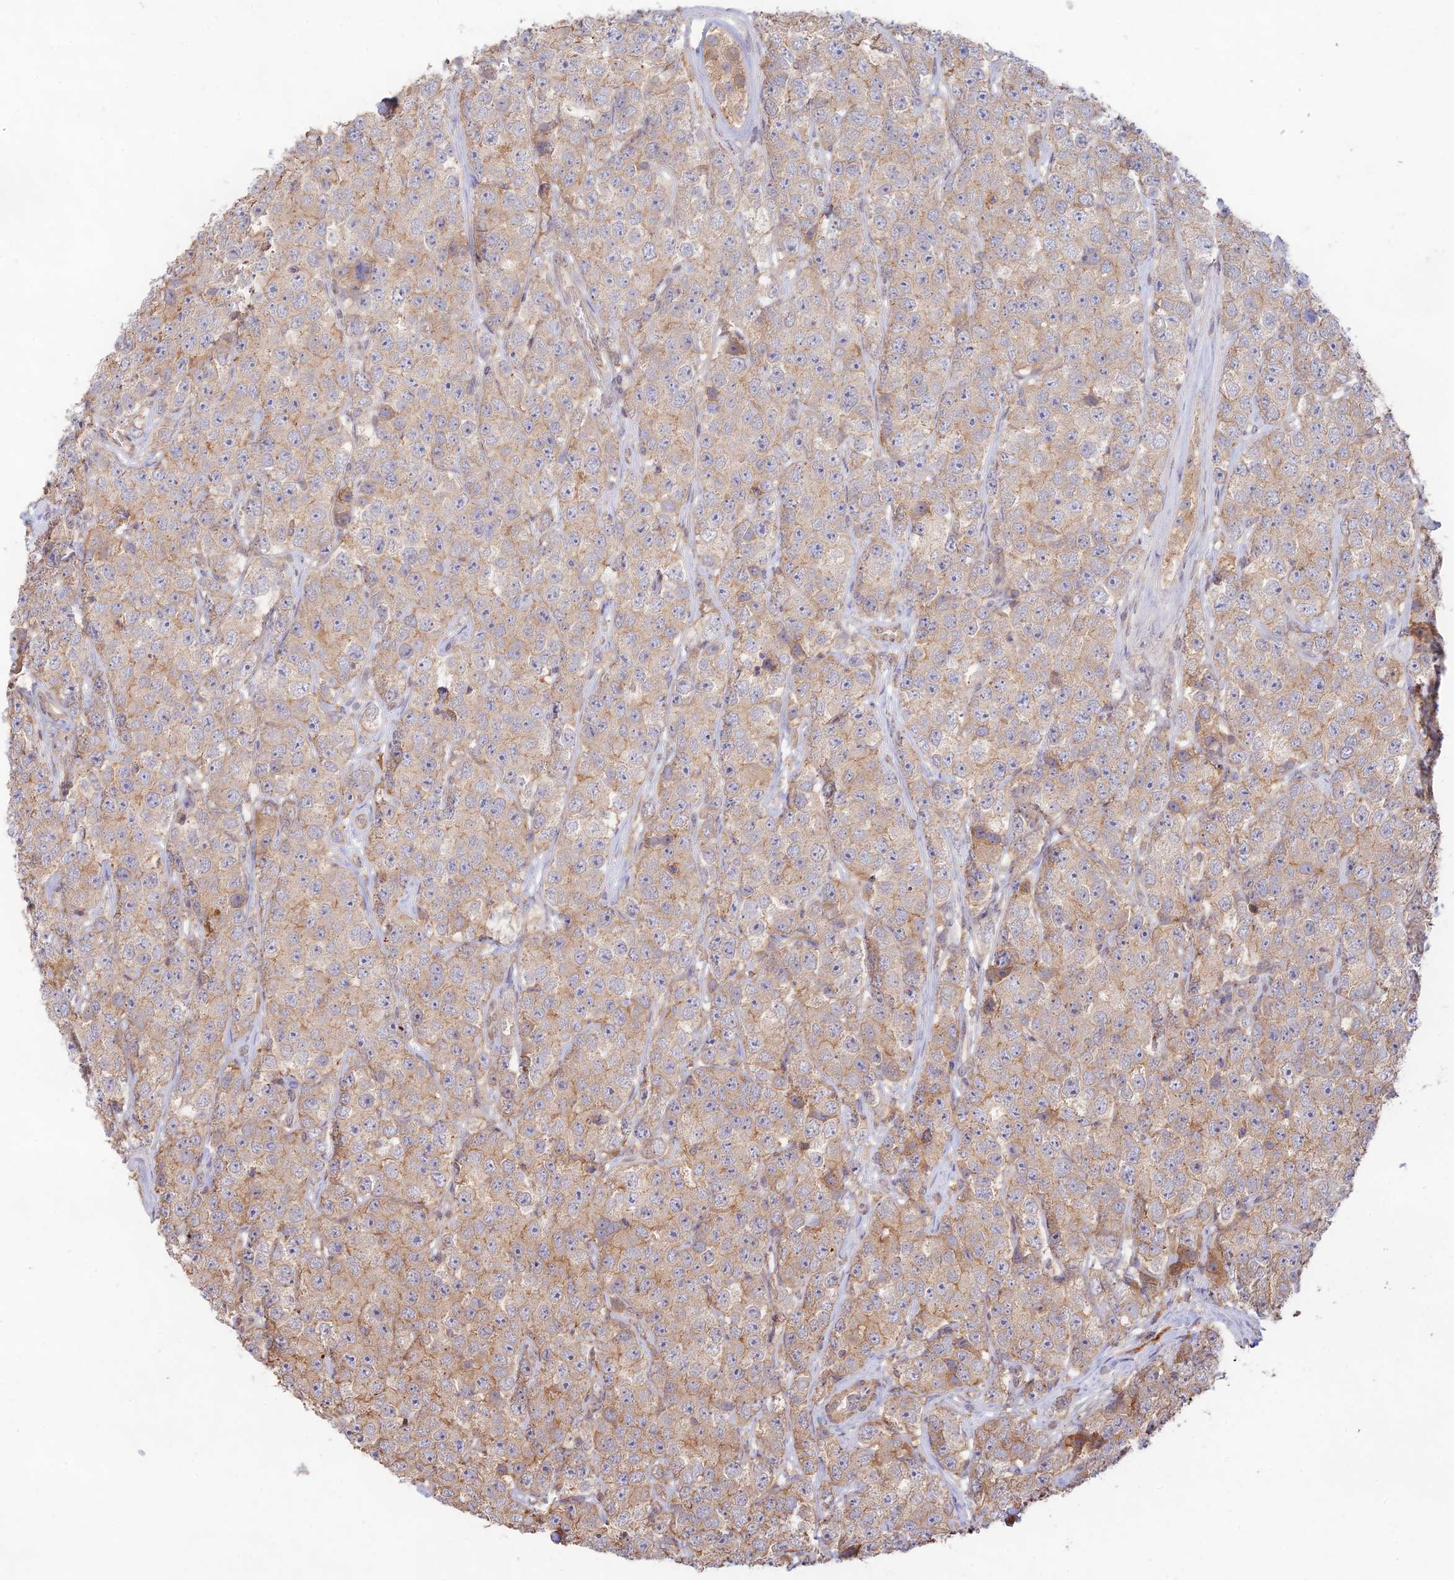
{"staining": {"intensity": "weak", "quantity": ">75%", "location": "cytoplasmic/membranous"}, "tissue": "testis cancer", "cell_type": "Tumor cells", "image_type": "cancer", "snomed": [{"axis": "morphology", "description": "Seminoma, NOS"}, {"axis": "topography", "description": "Testis"}], "caption": "Human testis cancer stained for a protein (brown) demonstrates weak cytoplasmic/membranous positive staining in about >75% of tumor cells.", "gene": "CLCF1", "patient": {"sex": "male", "age": 28}}